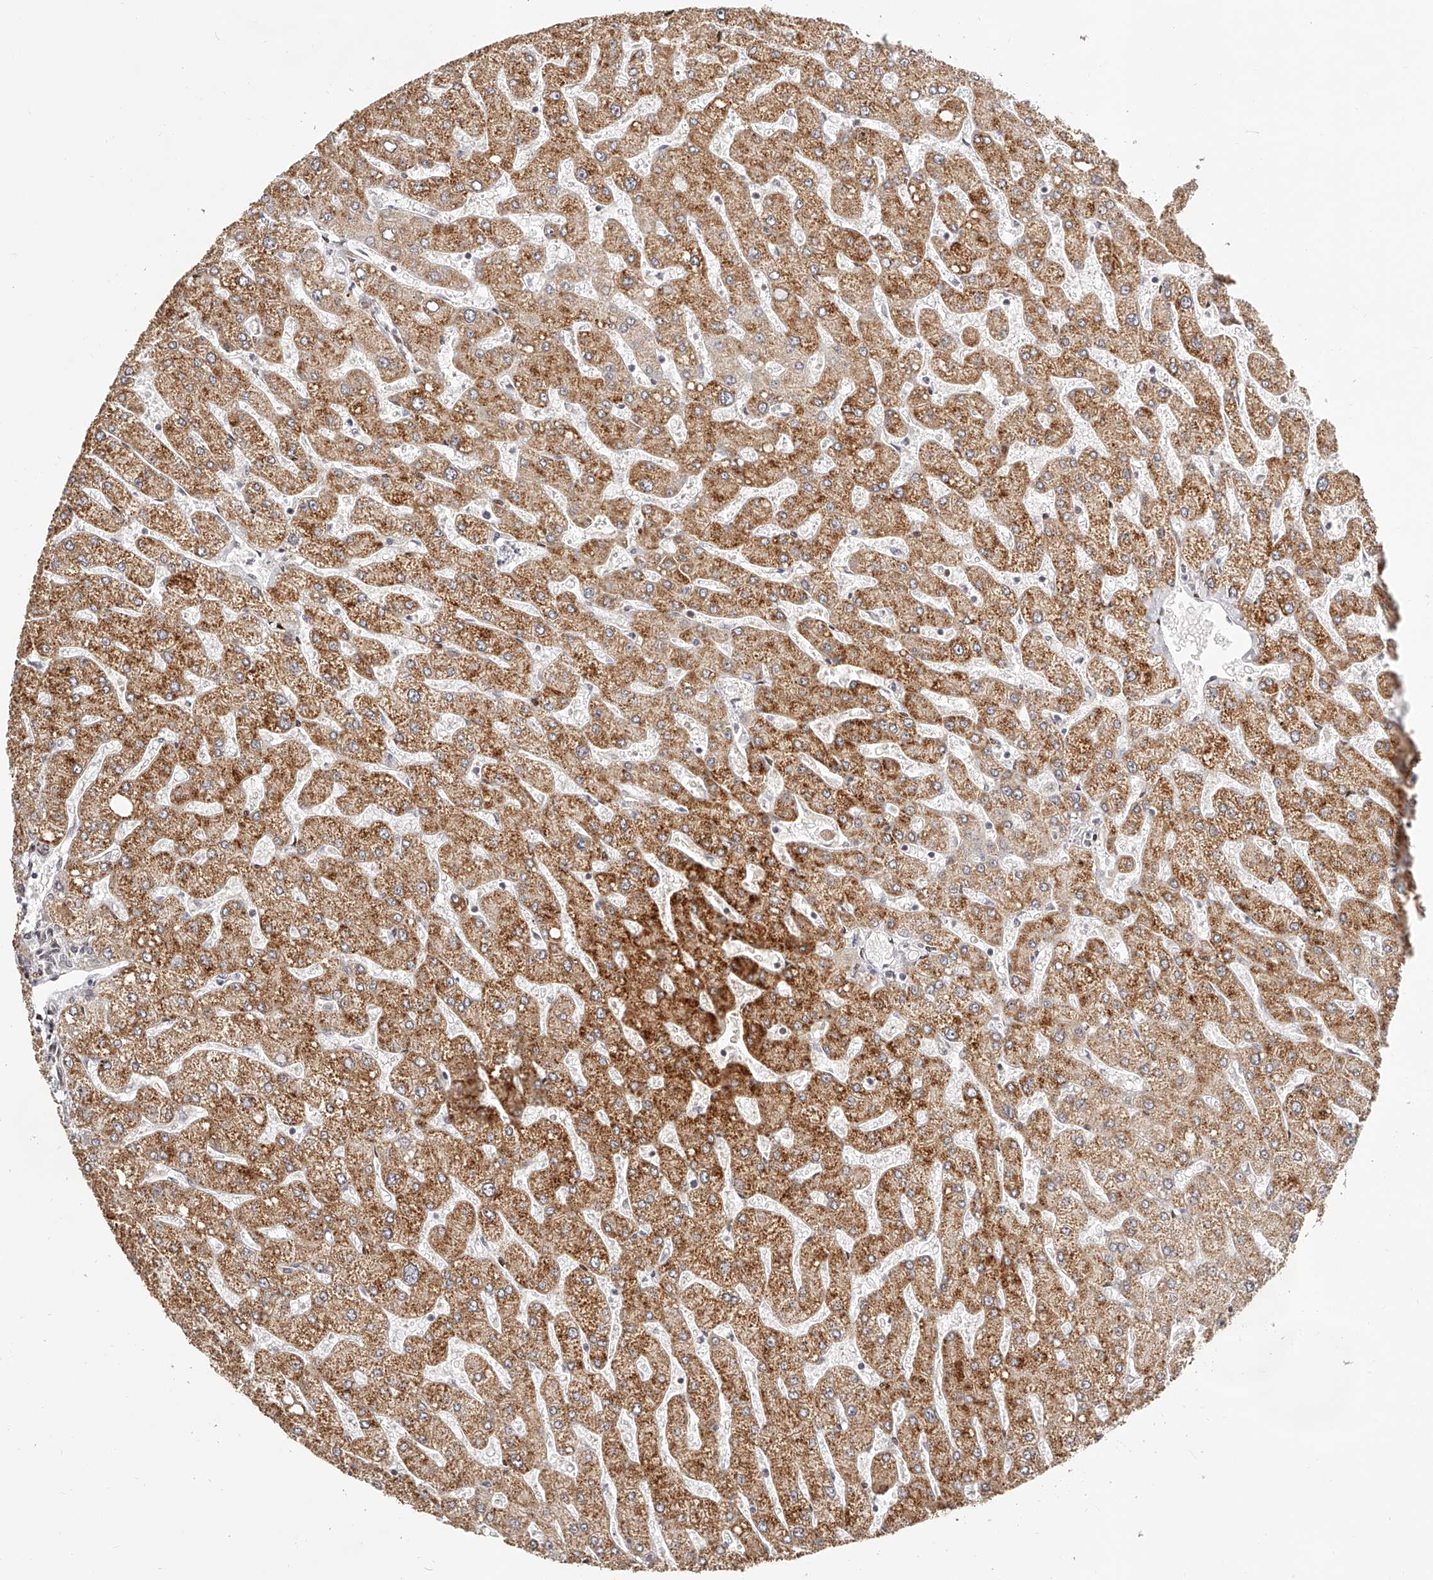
{"staining": {"intensity": "weak", "quantity": "<25%", "location": "cytoplasmic/membranous"}, "tissue": "liver", "cell_type": "Cholangiocytes", "image_type": "normal", "snomed": [{"axis": "morphology", "description": "Normal tissue, NOS"}, {"axis": "topography", "description": "Liver"}], "caption": "IHC photomicrograph of unremarkable liver: liver stained with DAB shows no significant protein staining in cholangiocytes. (DAB immunohistochemistry (IHC), high magnification).", "gene": "USF3", "patient": {"sex": "male", "age": 55}}